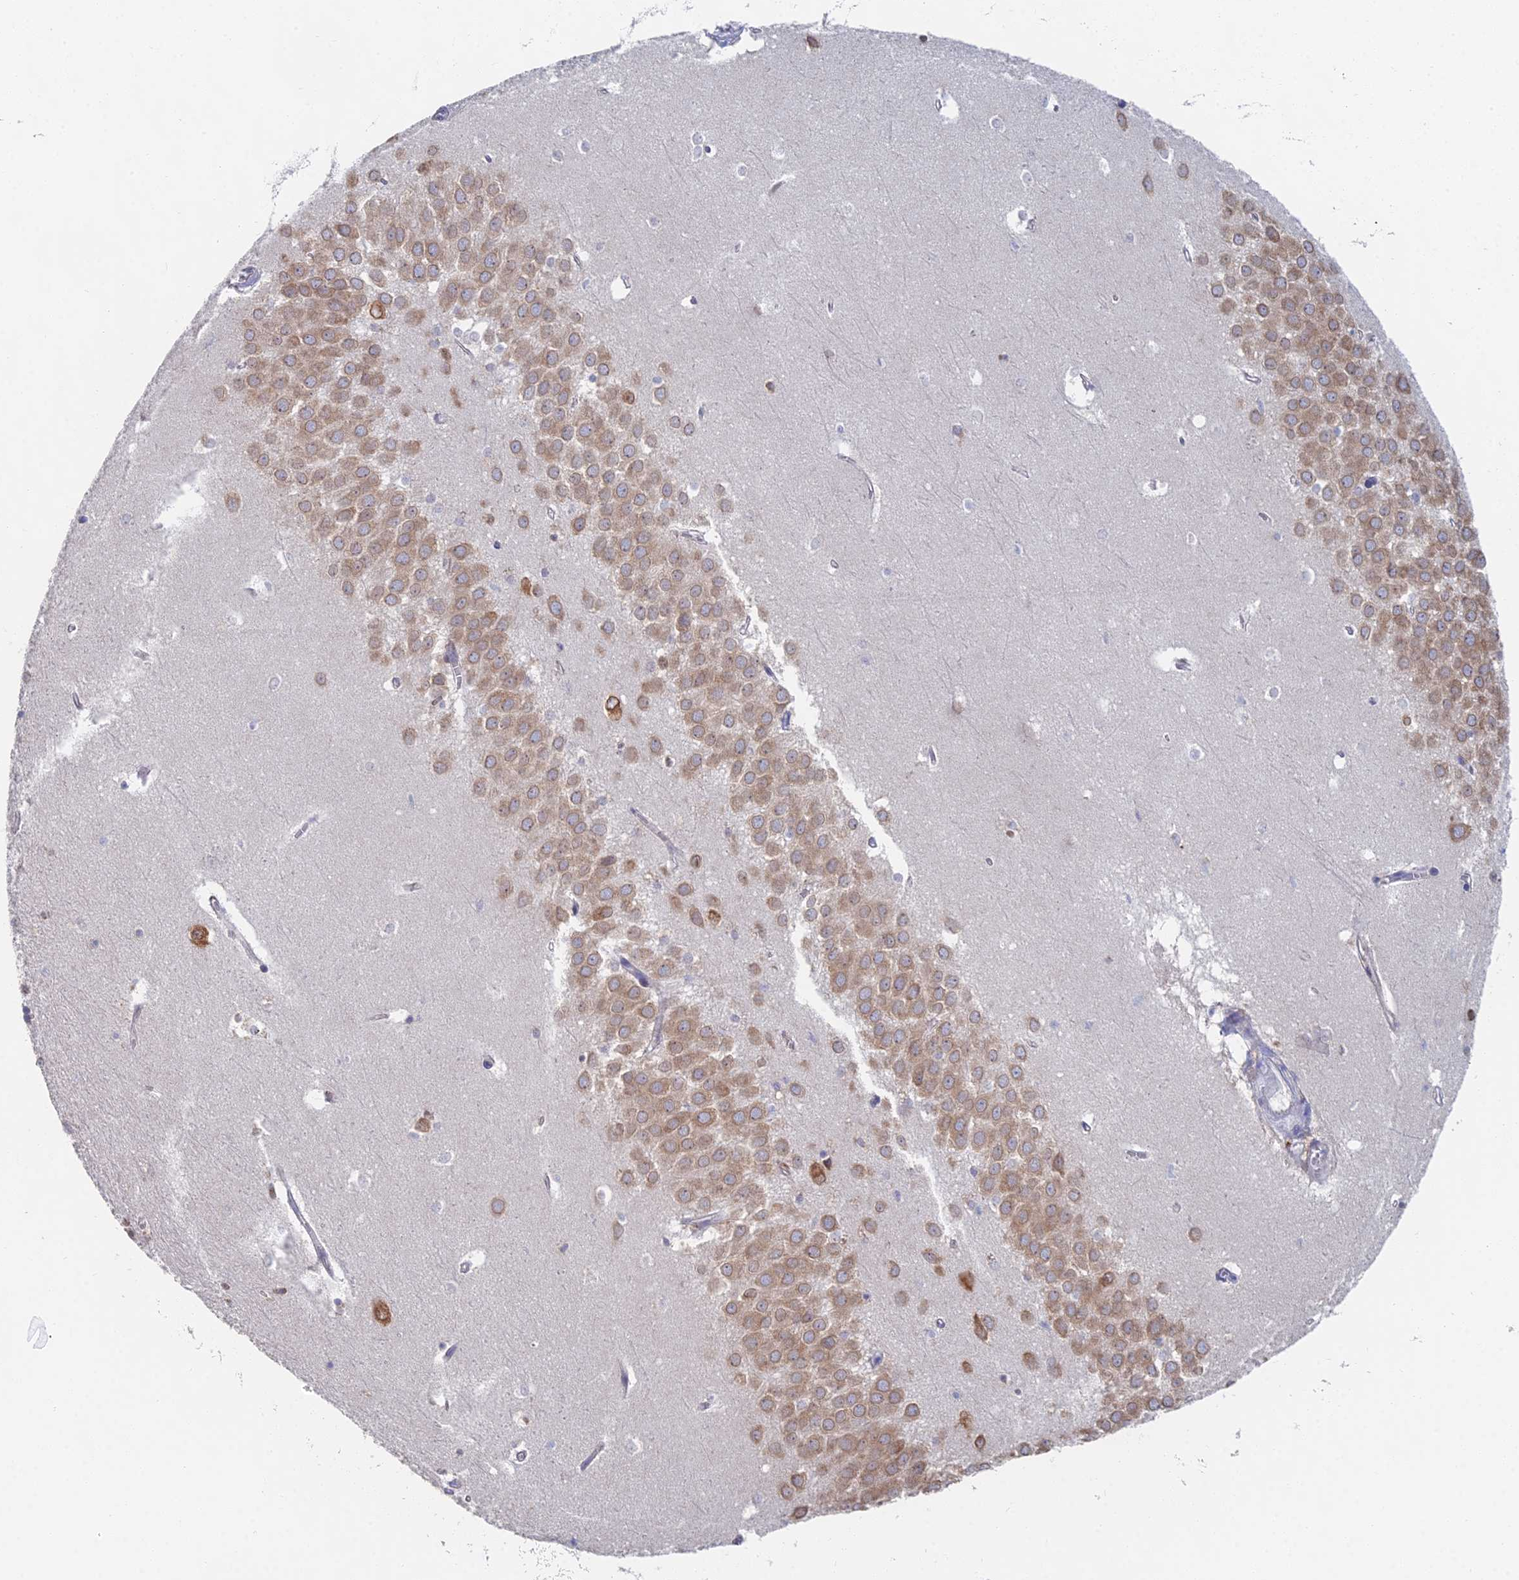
{"staining": {"intensity": "negative", "quantity": "none", "location": "none"}, "tissue": "hippocampus", "cell_type": "Glial cells", "image_type": "normal", "snomed": [{"axis": "morphology", "description": "Normal tissue, NOS"}, {"axis": "topography", "description": "Hippocampus"}], "caption": "DAB immunohistochemical staining of unremarkable hippocampus reveals no significant positivity in glial cells.", "gene": "ELOF1", "patient": {"sex": "female", "age": 64}}